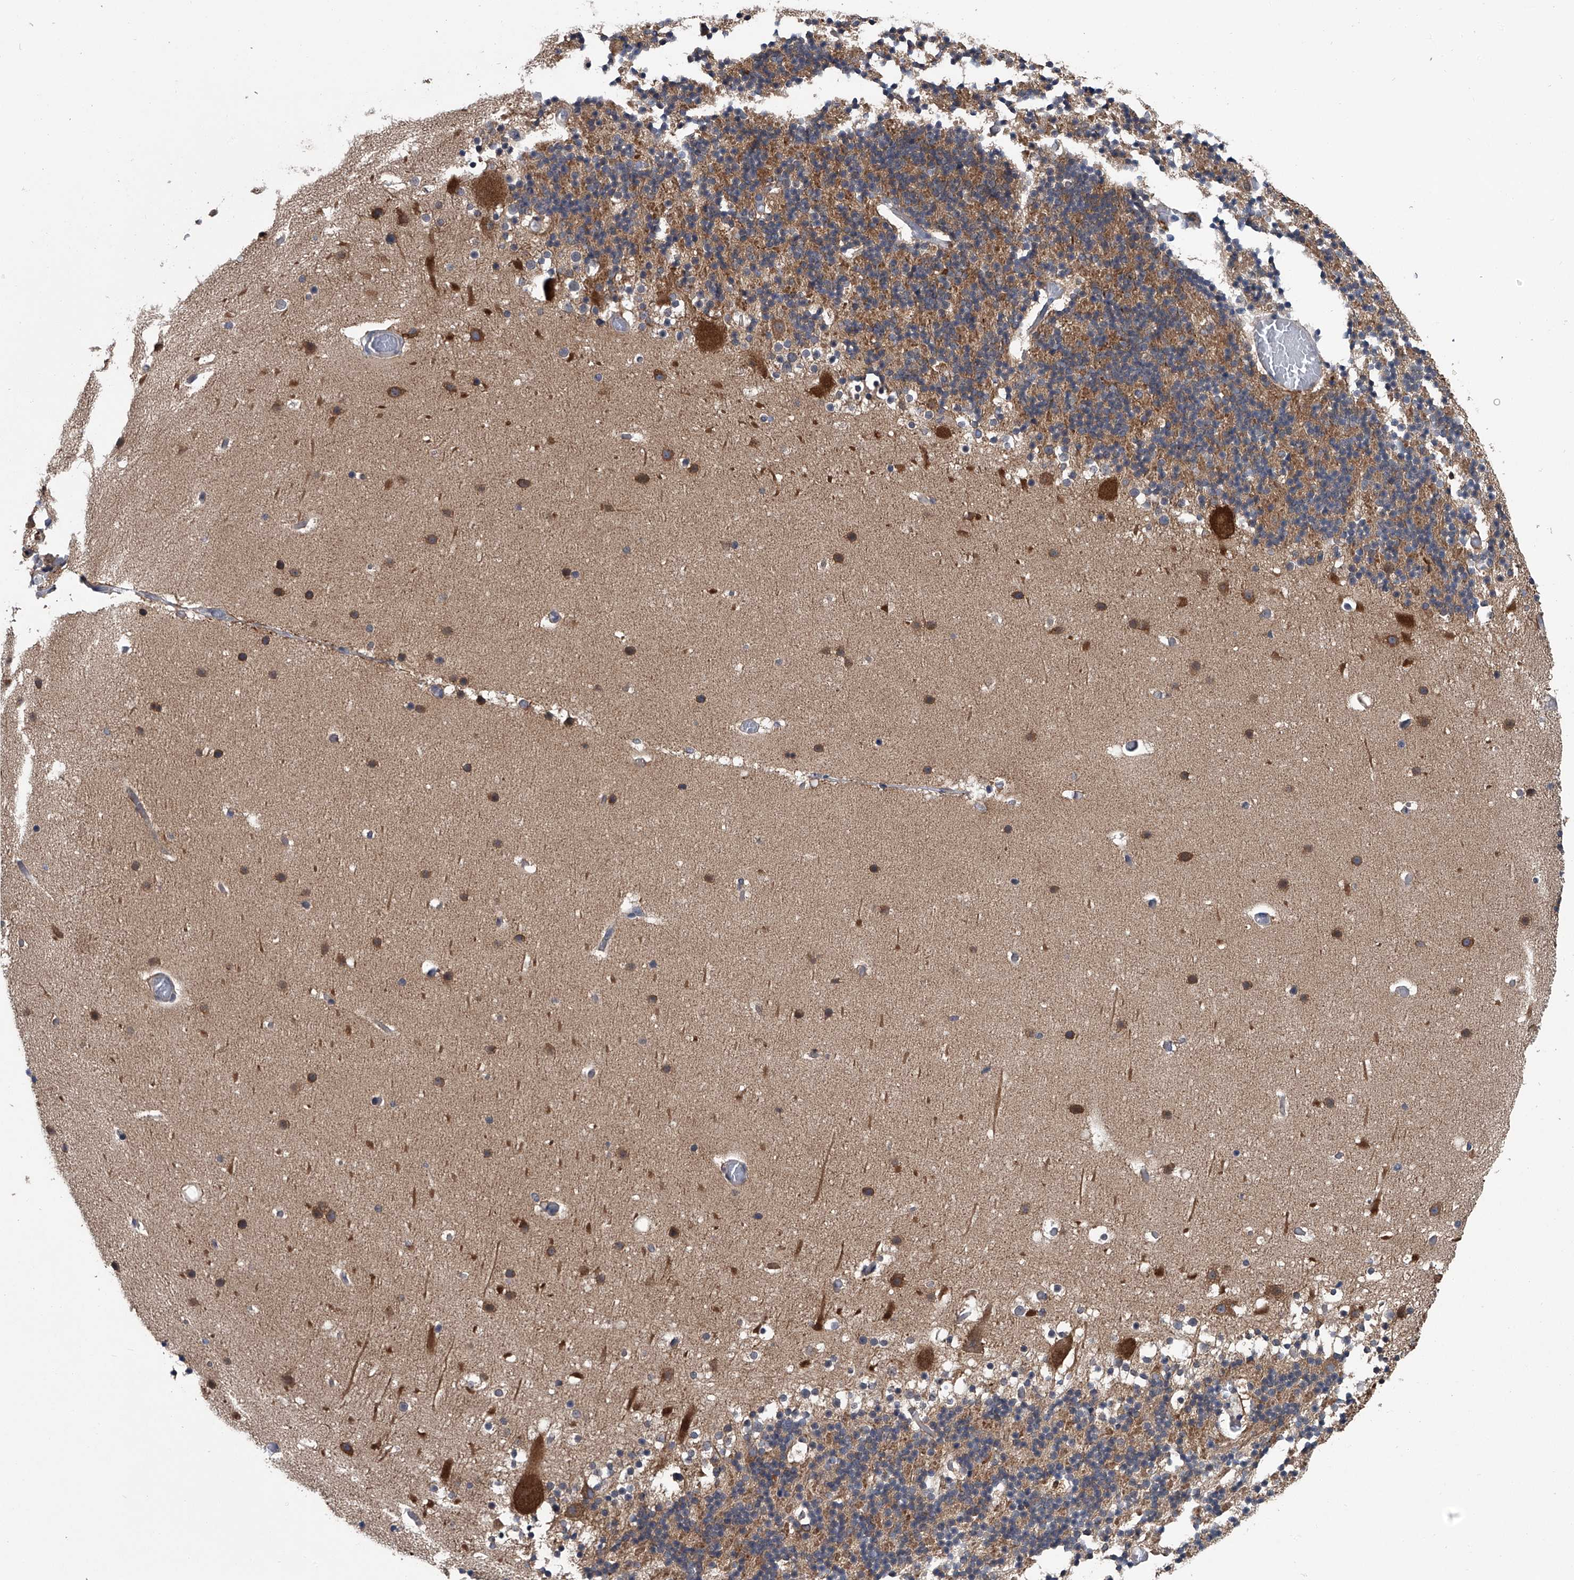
{"staining": {"intensity": "moderate", "quantity": ">75%", "location": "cytoplasmic/membranous"}, "tissue": "cerebellum", "cell_type": "Cells in granular layer", "image_type": "normal", "snomed": [{"axis": "morphology", "description": "Normal tissue, NOS"}, {"axis": "topography", "description": "Cerebellum"}], "caption": "The immunohistochemical stain shows moderate cytoplasmic/membranous positivity in cells in granular layer of normal cerebellum.", "gene": "PPP2R5D", "patient": {"sex": "male", "age": 57}}